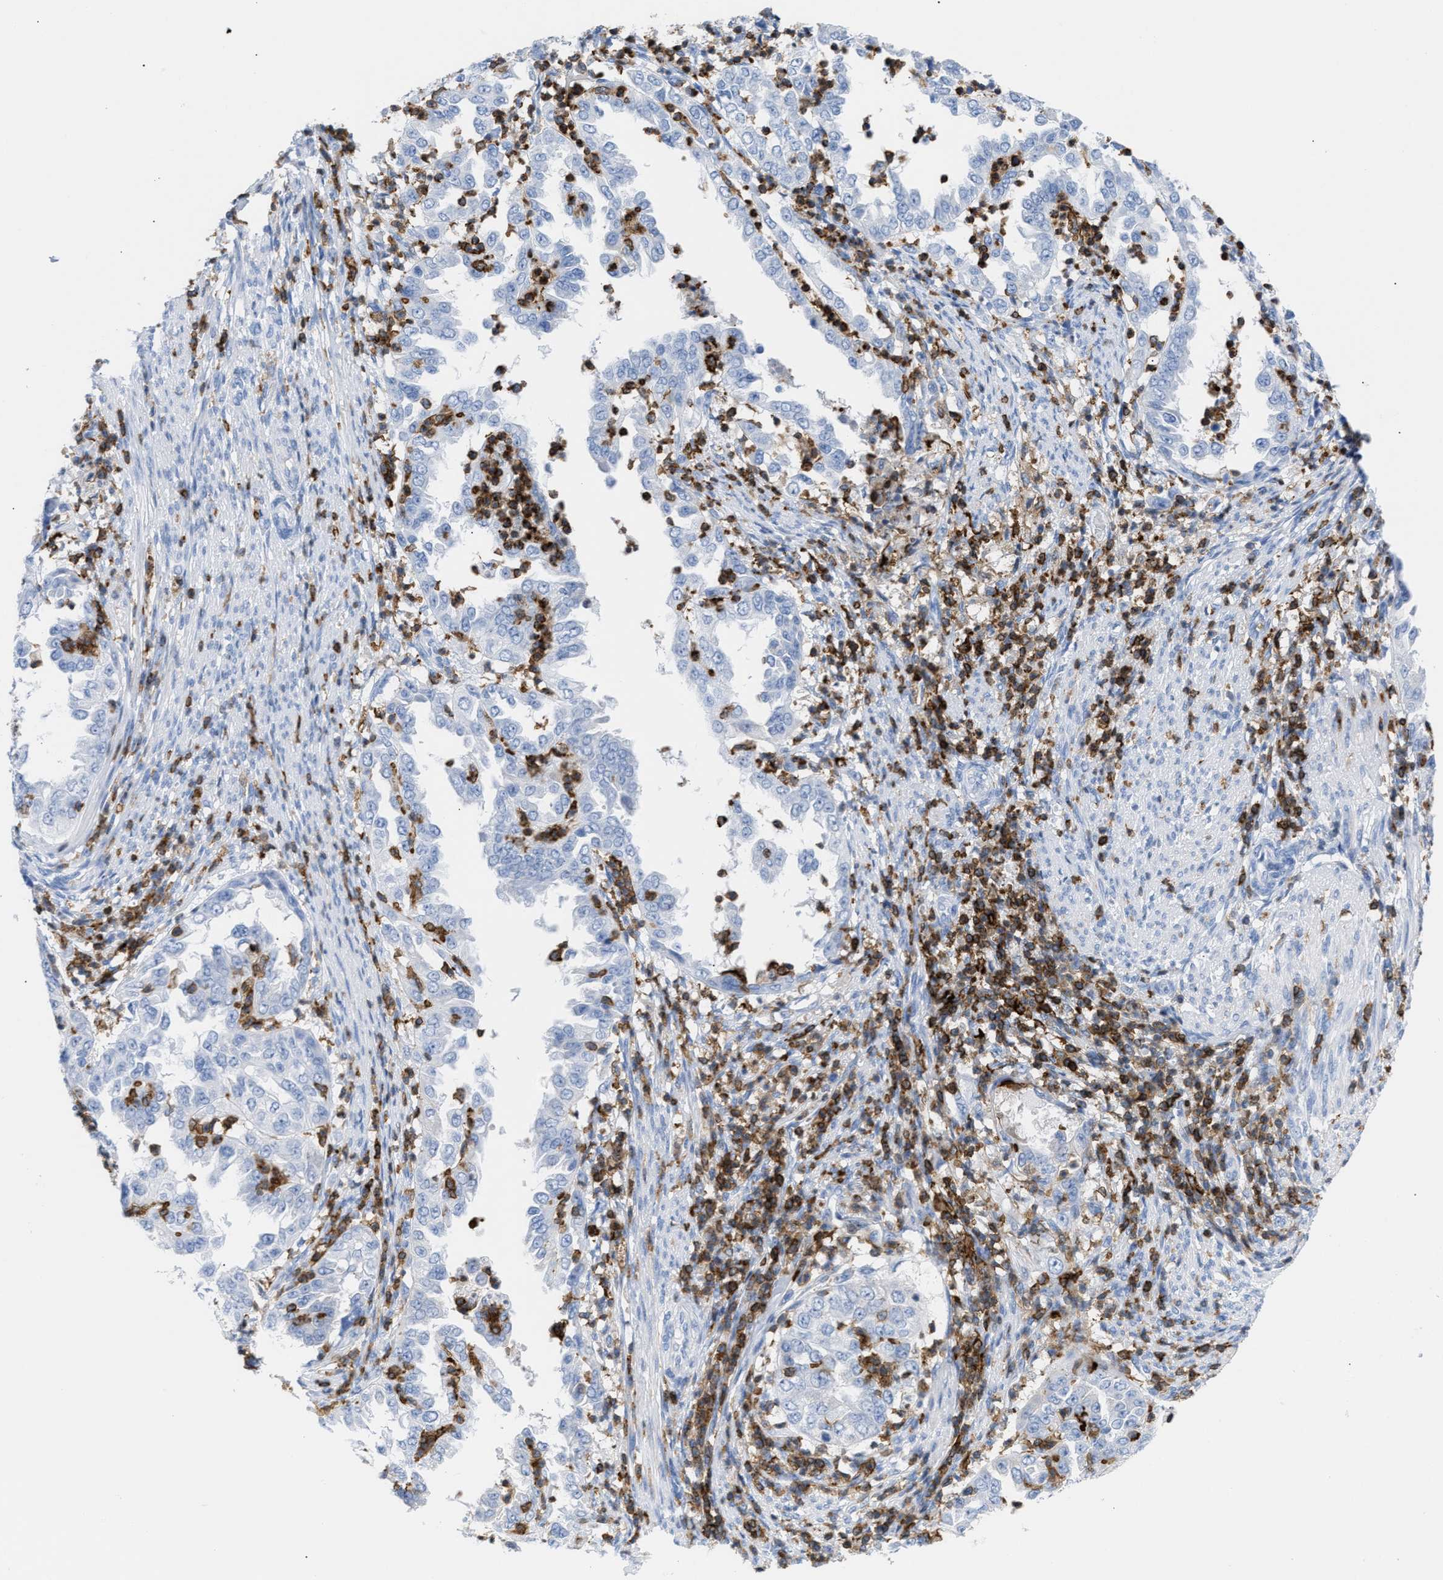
{"staining": {"intensity": "negative", "quantity": "none", "location": "none"}, "tissue": "endometrial cancer", "cell_type": "Tumor cells", "image_type": "cancer", "snomed": [{"axis": "morphology", "description": "Adenocarcinoma, NOS"}, {"axis": "topography", "description": "Endometrium"}], "caption": "Immunohistochemistry histopathology image of human endometrial adenocarcinoma stained for a protein (brown), which shows no expression in tumor cells. The staining is performed using DAB brown chromogen with nuclei counter-stained in using hematoxylin.", "gene": "LCP1", "patient": {"sex": "female", "age": 85}}